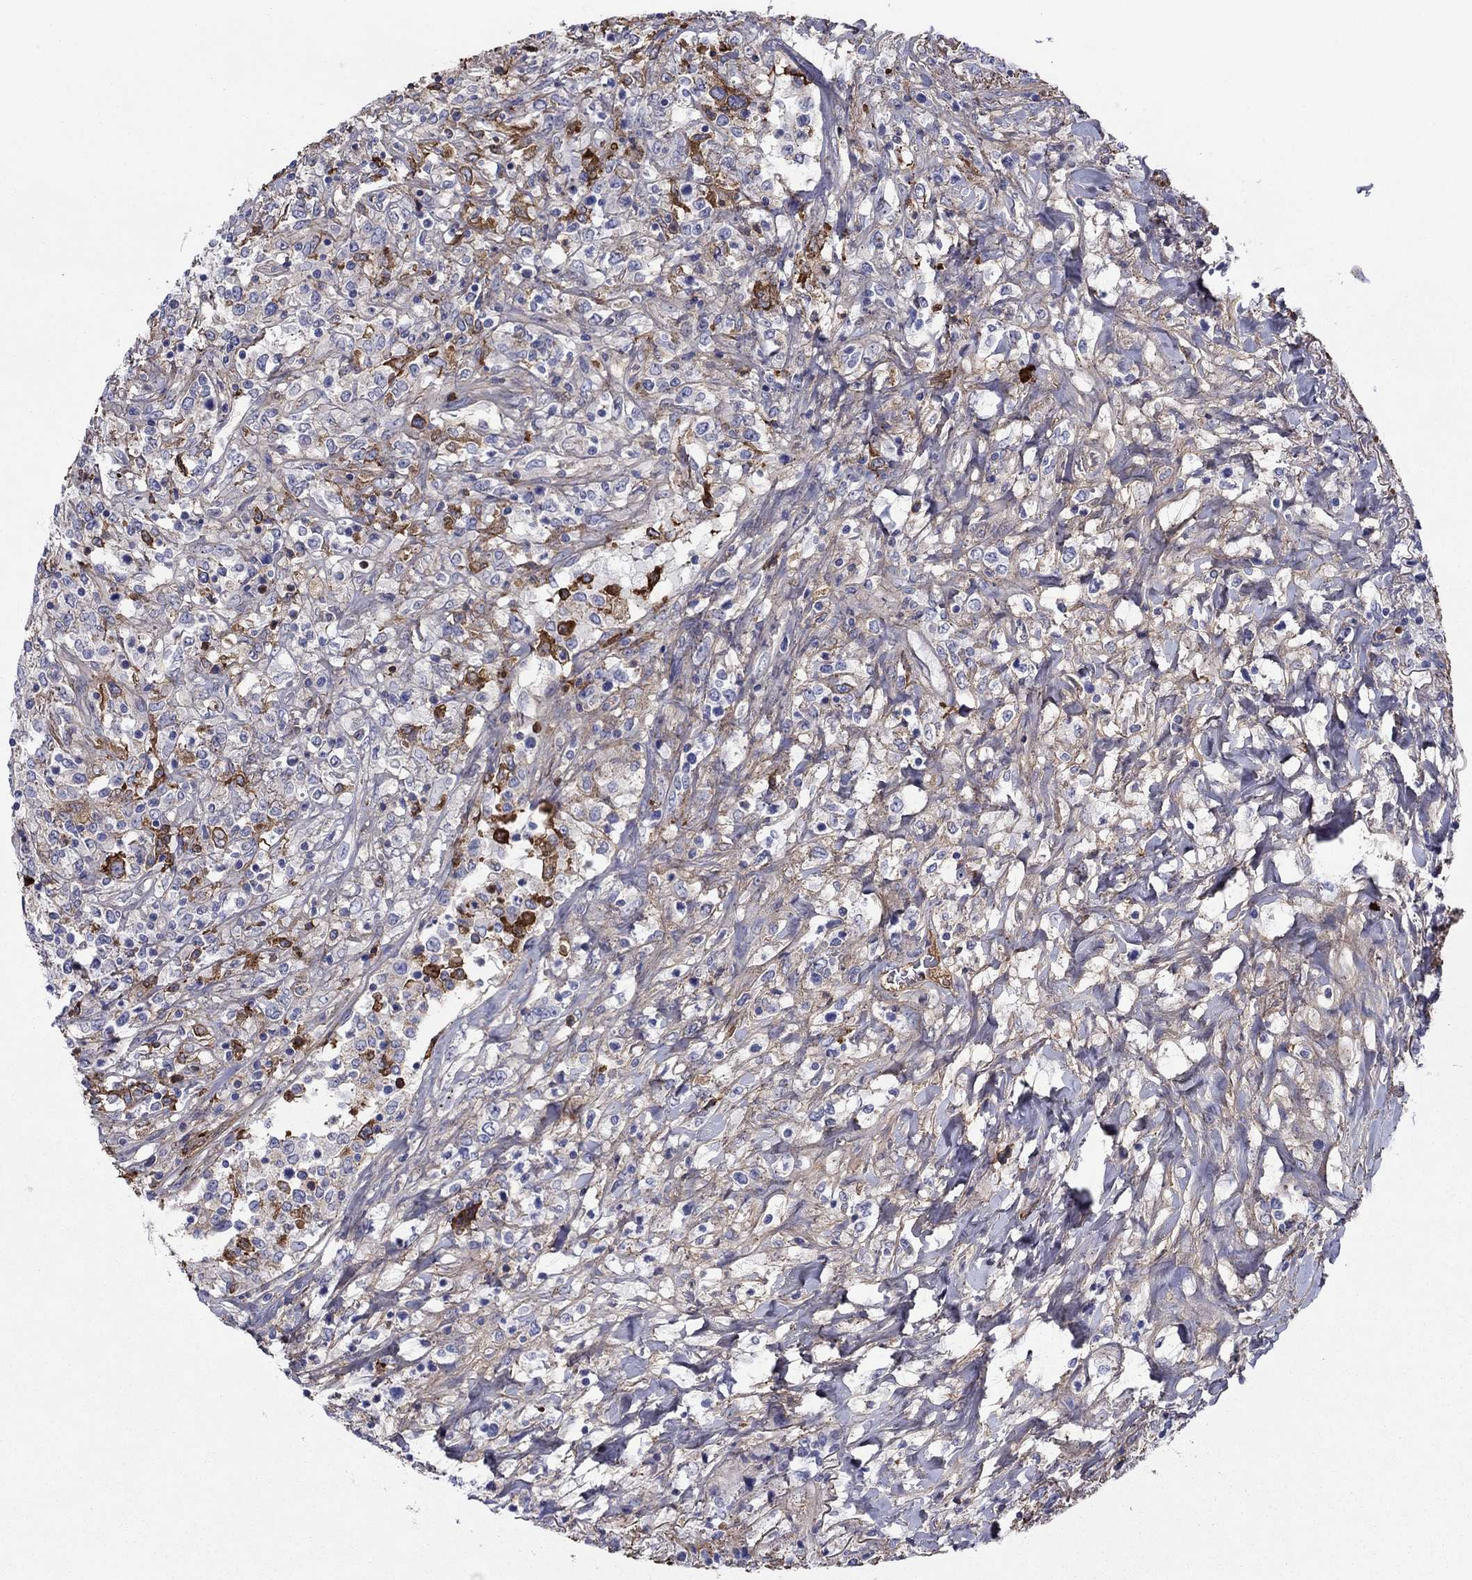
{"staining": {"intensity": "moderate", "quantity": "<25%", "location": "cytoplasmic/membranous"}, "tissue": "lymphoma", "cell_type": "Tumor cells", "image_type": "cancer", "snomed": [{"axis": "morphology", "description": "Malignant lymphoma, non-Hodgkin's type, High grade"}, {"axis": "topography", "description": "Lung"}], "caption": "This is a micrograph of IHC staining of lymphoma, which shows moderate expression in the cytoplasmic/membranous of tumor cells.", "gene": "HPX", "patient": {"sex": "male", "age": 79}}